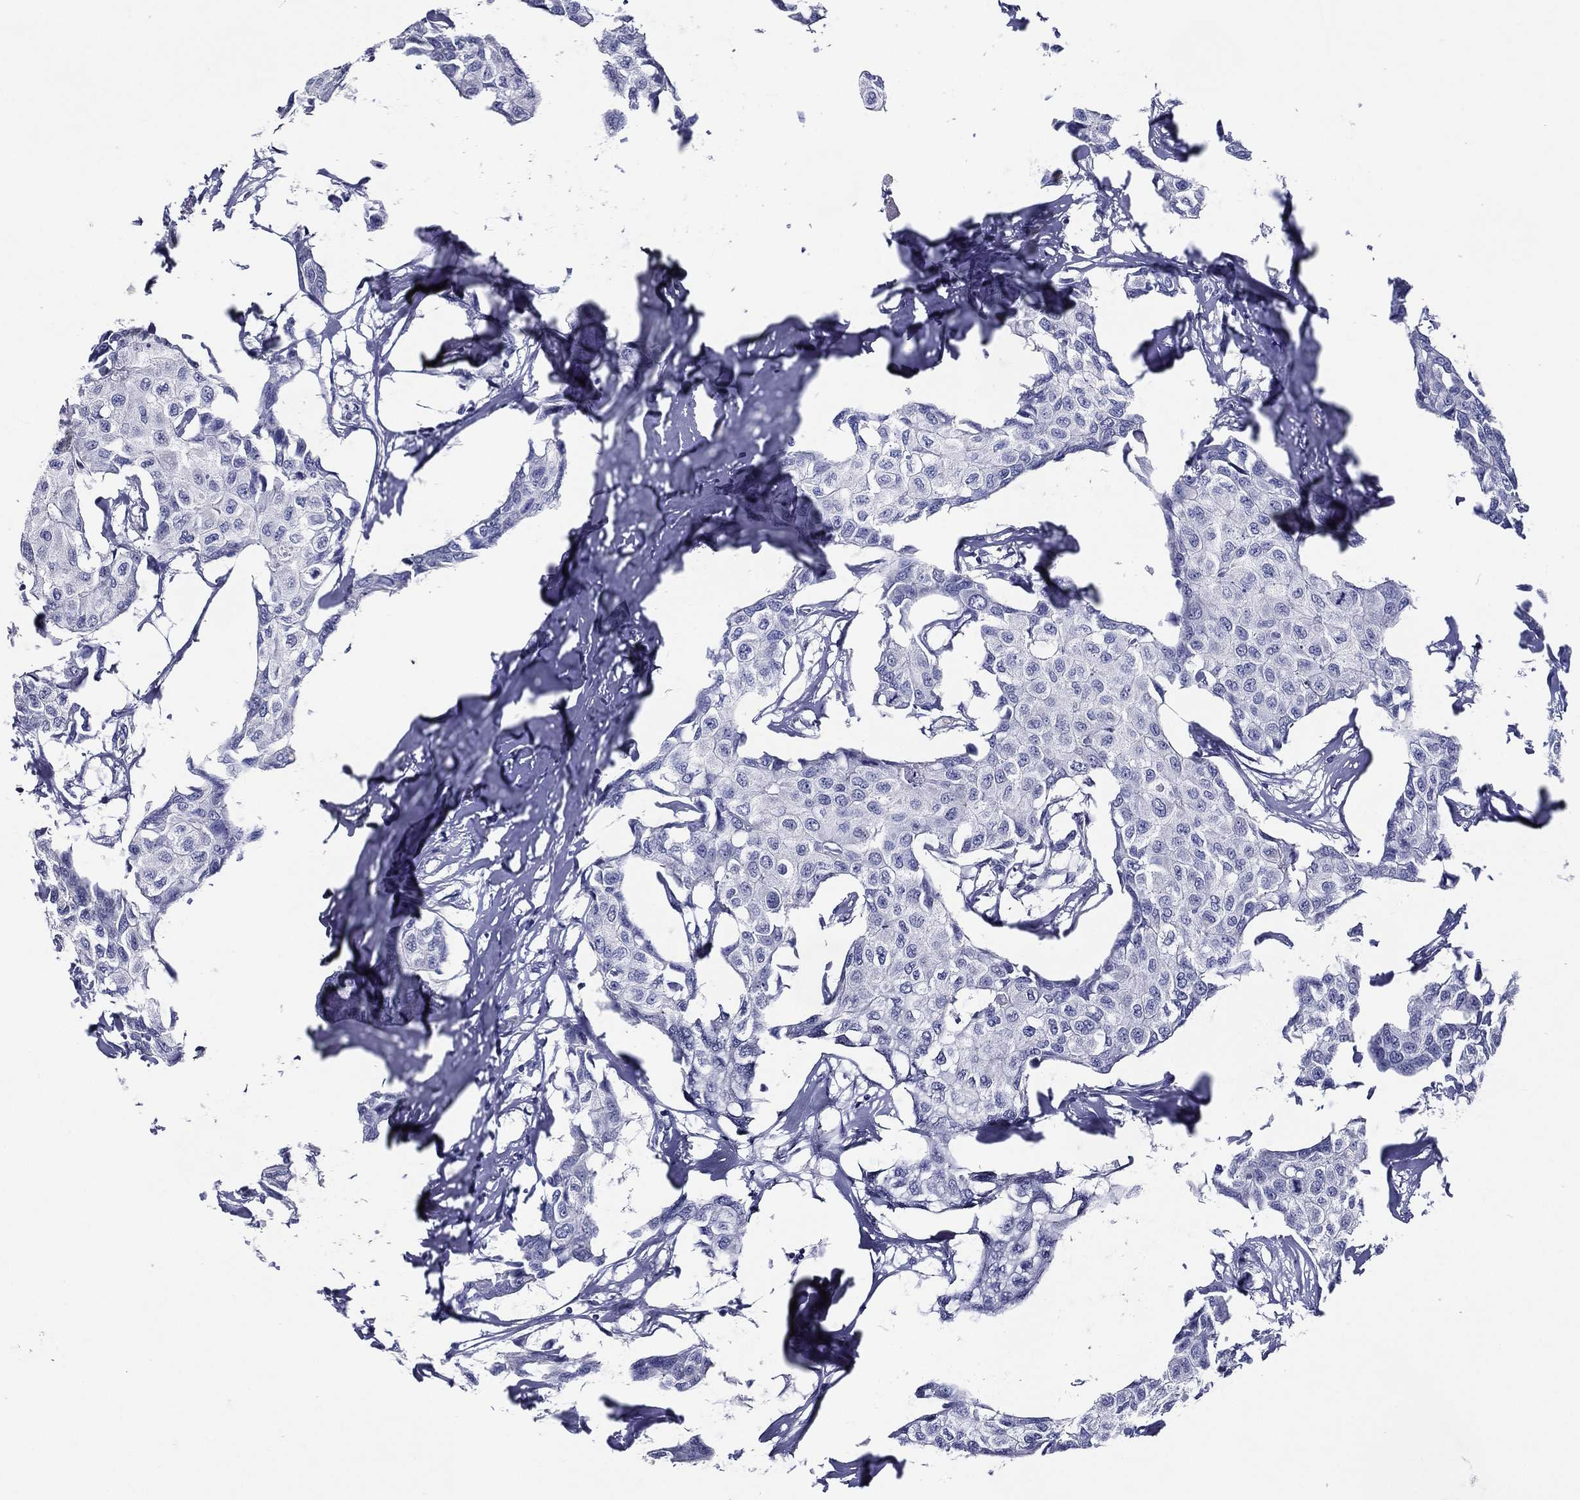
{"staining": {"intensity": "negative", "quantity": "none", "location": "none"}, "tissue": "breast cancer", "cell_type": "Tumor cells", "image_type": "cancer", "snomed": [{"axis": "morphology", "description": "Duct carcinoma"}, {"axis": "topography", "description": "Breast"}], "caption": "This image is of breast cancer (infiltrating ductal carcinoma) stained with immunohistochemistry (IHC) to label a protein in brown with the nuclei are counter-stained blue. There is no expression in tumor cells.", "gene": "ACE2", "patient": {"sex": "female", "age": 80}}